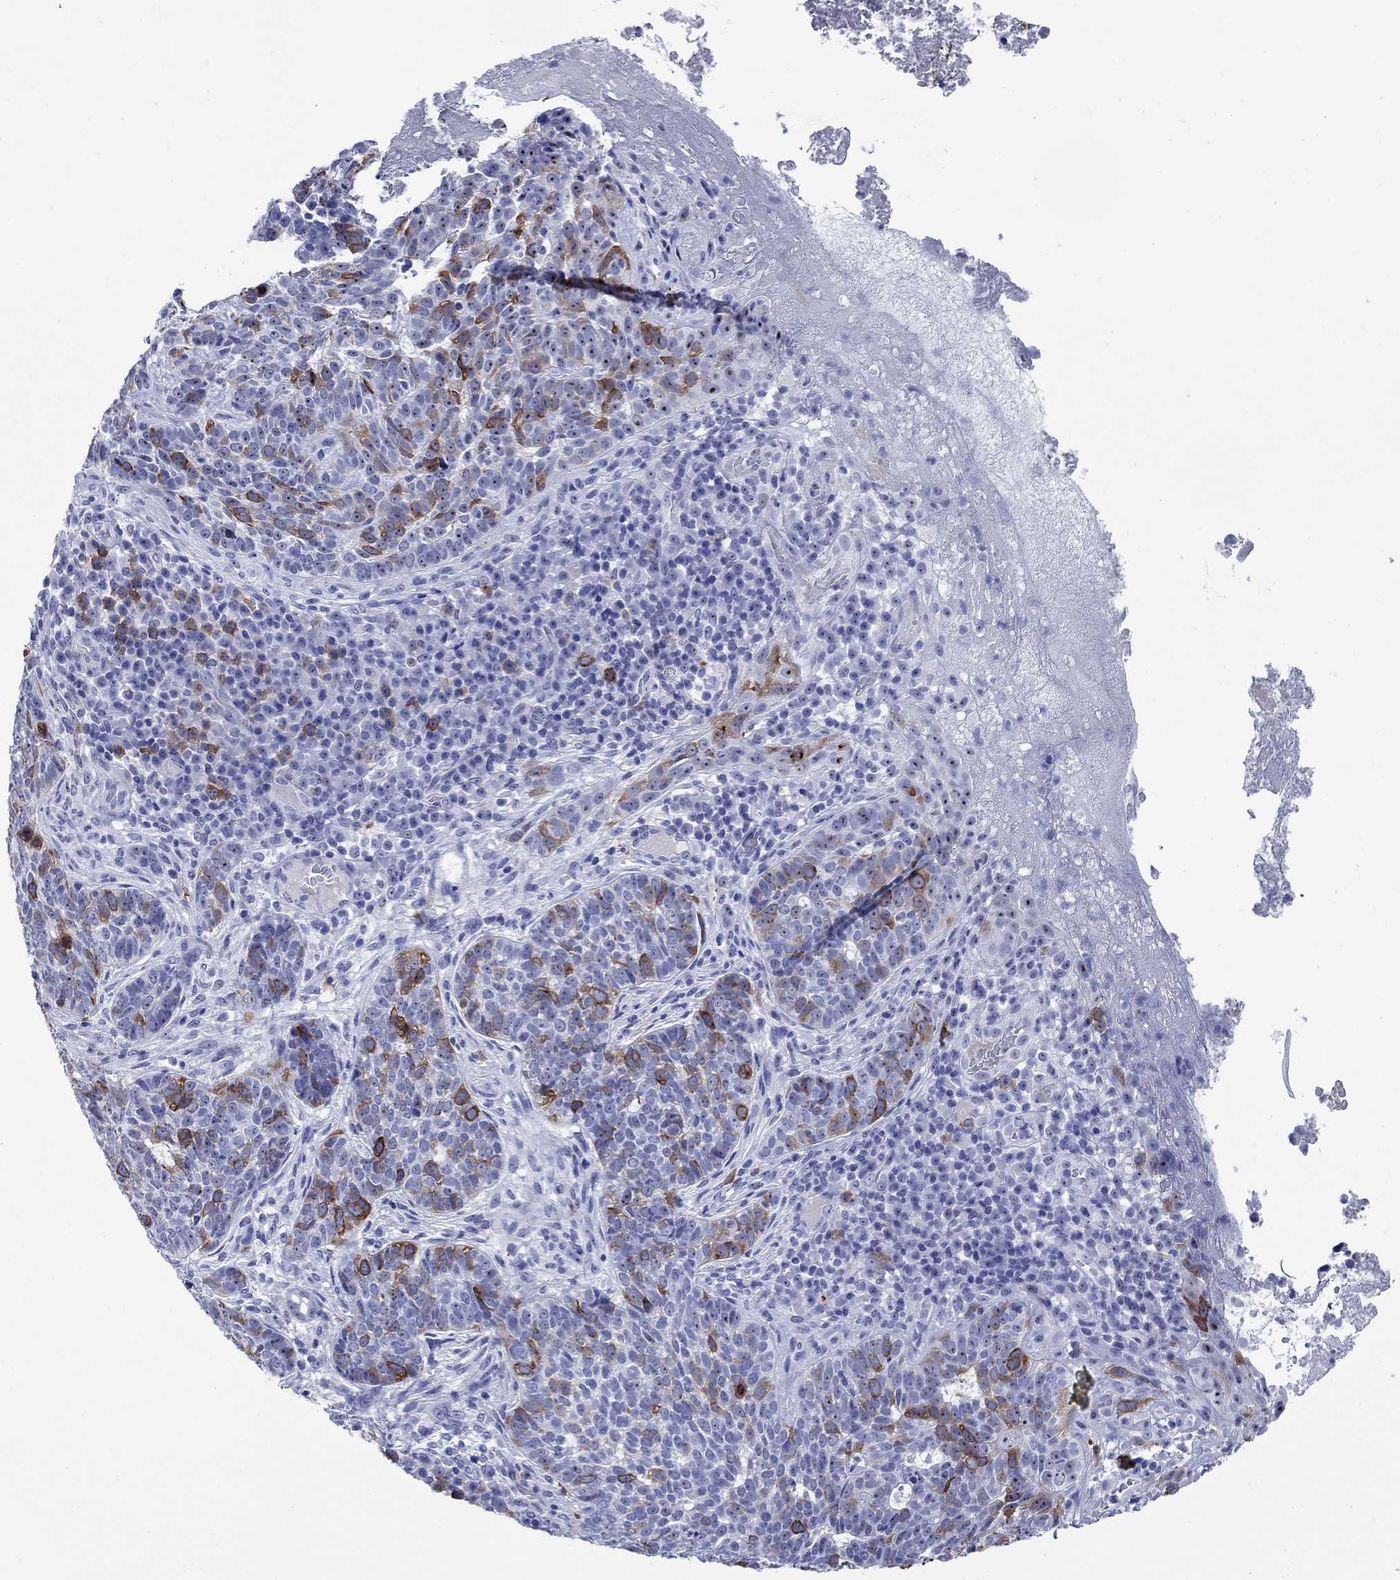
{"staining": {"intensity": "strong", "quantity": "<25%", "location": "cytoplasmic/membranous"}, "tissue": "skin cancer", "cell_type": "Tumor cells", "image_type": "cancer", "snomed": [{"axis": "morphology", "description": "Basal cell carcinoma"}, {"axis": "topography", "description": "Skin"}], "caption": "Basal cell carcinoma (skin) tissue displays strong cytoplasmic/membranous staining in about <25% of tumor cells, visualized by immunohistochemistry.", "gene": "TACC3", "patient": {"sex": "female", "age": 69}}